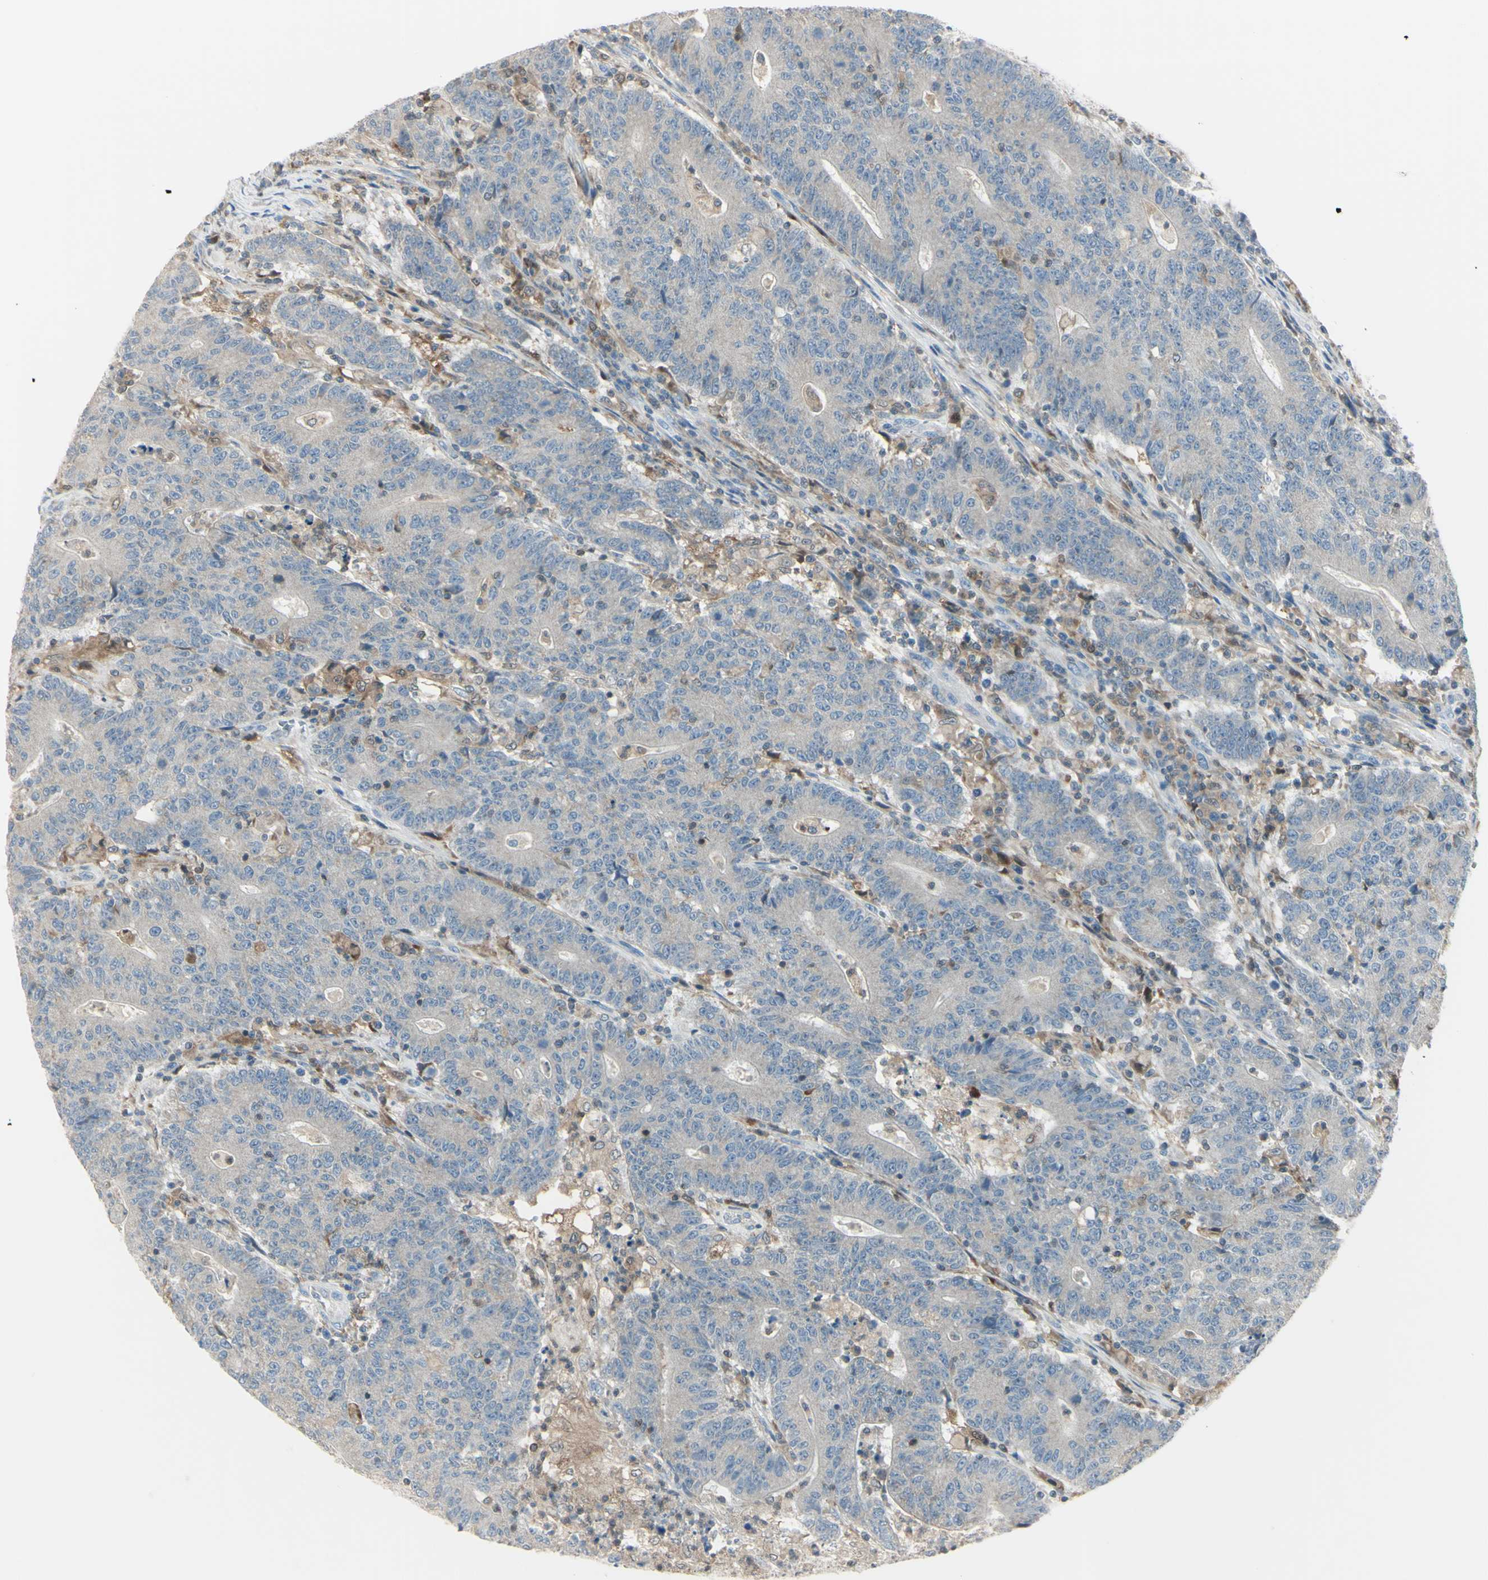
{"staining": {"intensity": "weak", "quantity": ">75%", "location": "cytoplasmic/membranous"}, "tissue": "colorectal cancer", "cell_type": "Tumor cells", "image_type": "cancer", "snomed": [{"axis": "morphology", "description": "Normal tissue, NOS"}, {"axis": "morphology", "description": "Adenocarcinoma, NOS"}, {"axis": "topography", "description": "Colon"}], "caption": "DAB (3,3'-diaminobenzidine) immunohistochemical staining of colorectal cancer (adenocarcinoma) reveals weak cytoplasmic/membranous protein positivity in approximately >75% of tumor cells.", "gene": "CYRIB", "patient": {"sex": "female", "age": 75}}